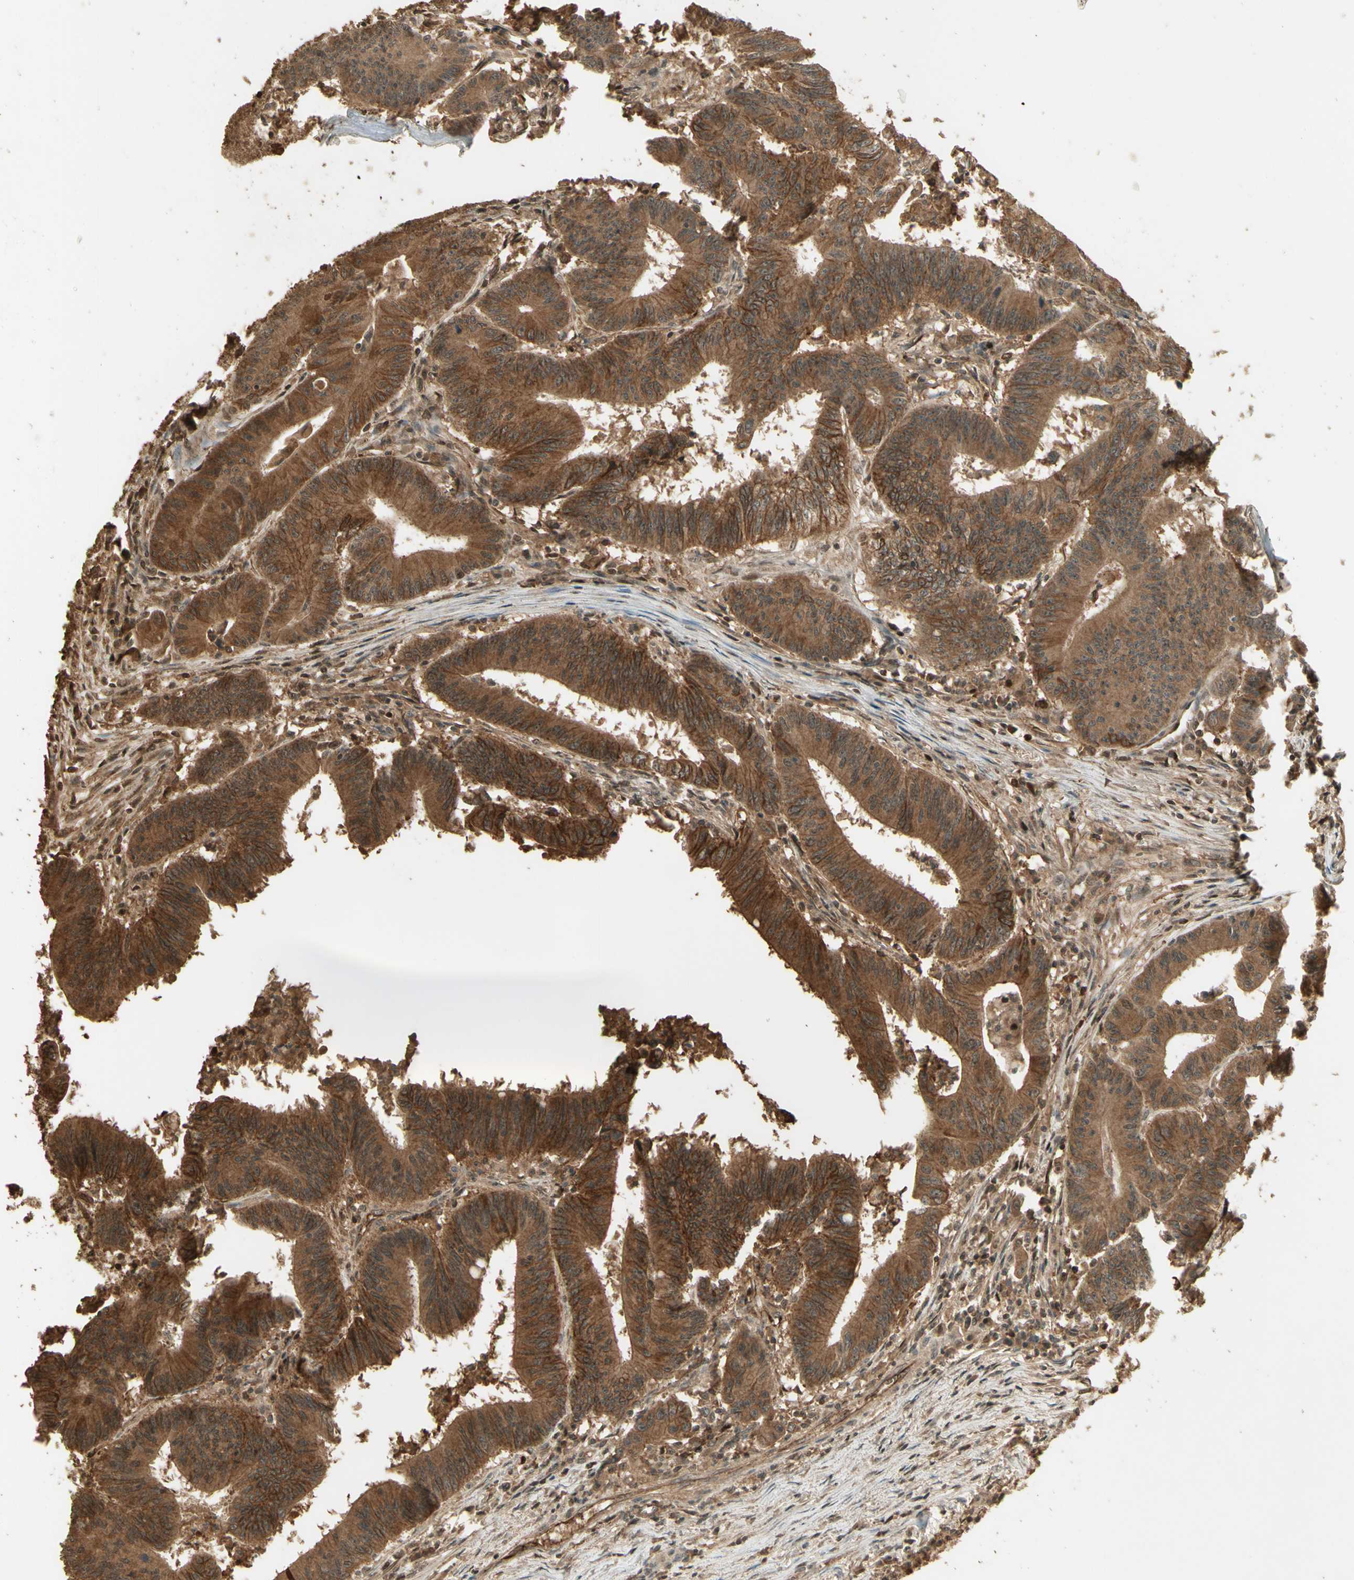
{"staining": {"intensity": "moderate", "quantity": ">75%", "location": "cytoplasmic/membranous"}, "tissue": "colorectal cancer", "cell_type": "Tumor cells", "image_type": "cancer", "snomed": [{"axis": "morphology", "description": "Adenocarcinoma, NOS"}, {"axis": "topography", "description": "Colon"}], "caption": "High-power microscopy captured an IHC photomicrograph of colorectal cancer, revealing moderate cytoplasmic/membranous positivity in approximately >75% of tumor cells.", "gene": "SMAD9", "patient": {"sex": "male", "age": 45}}